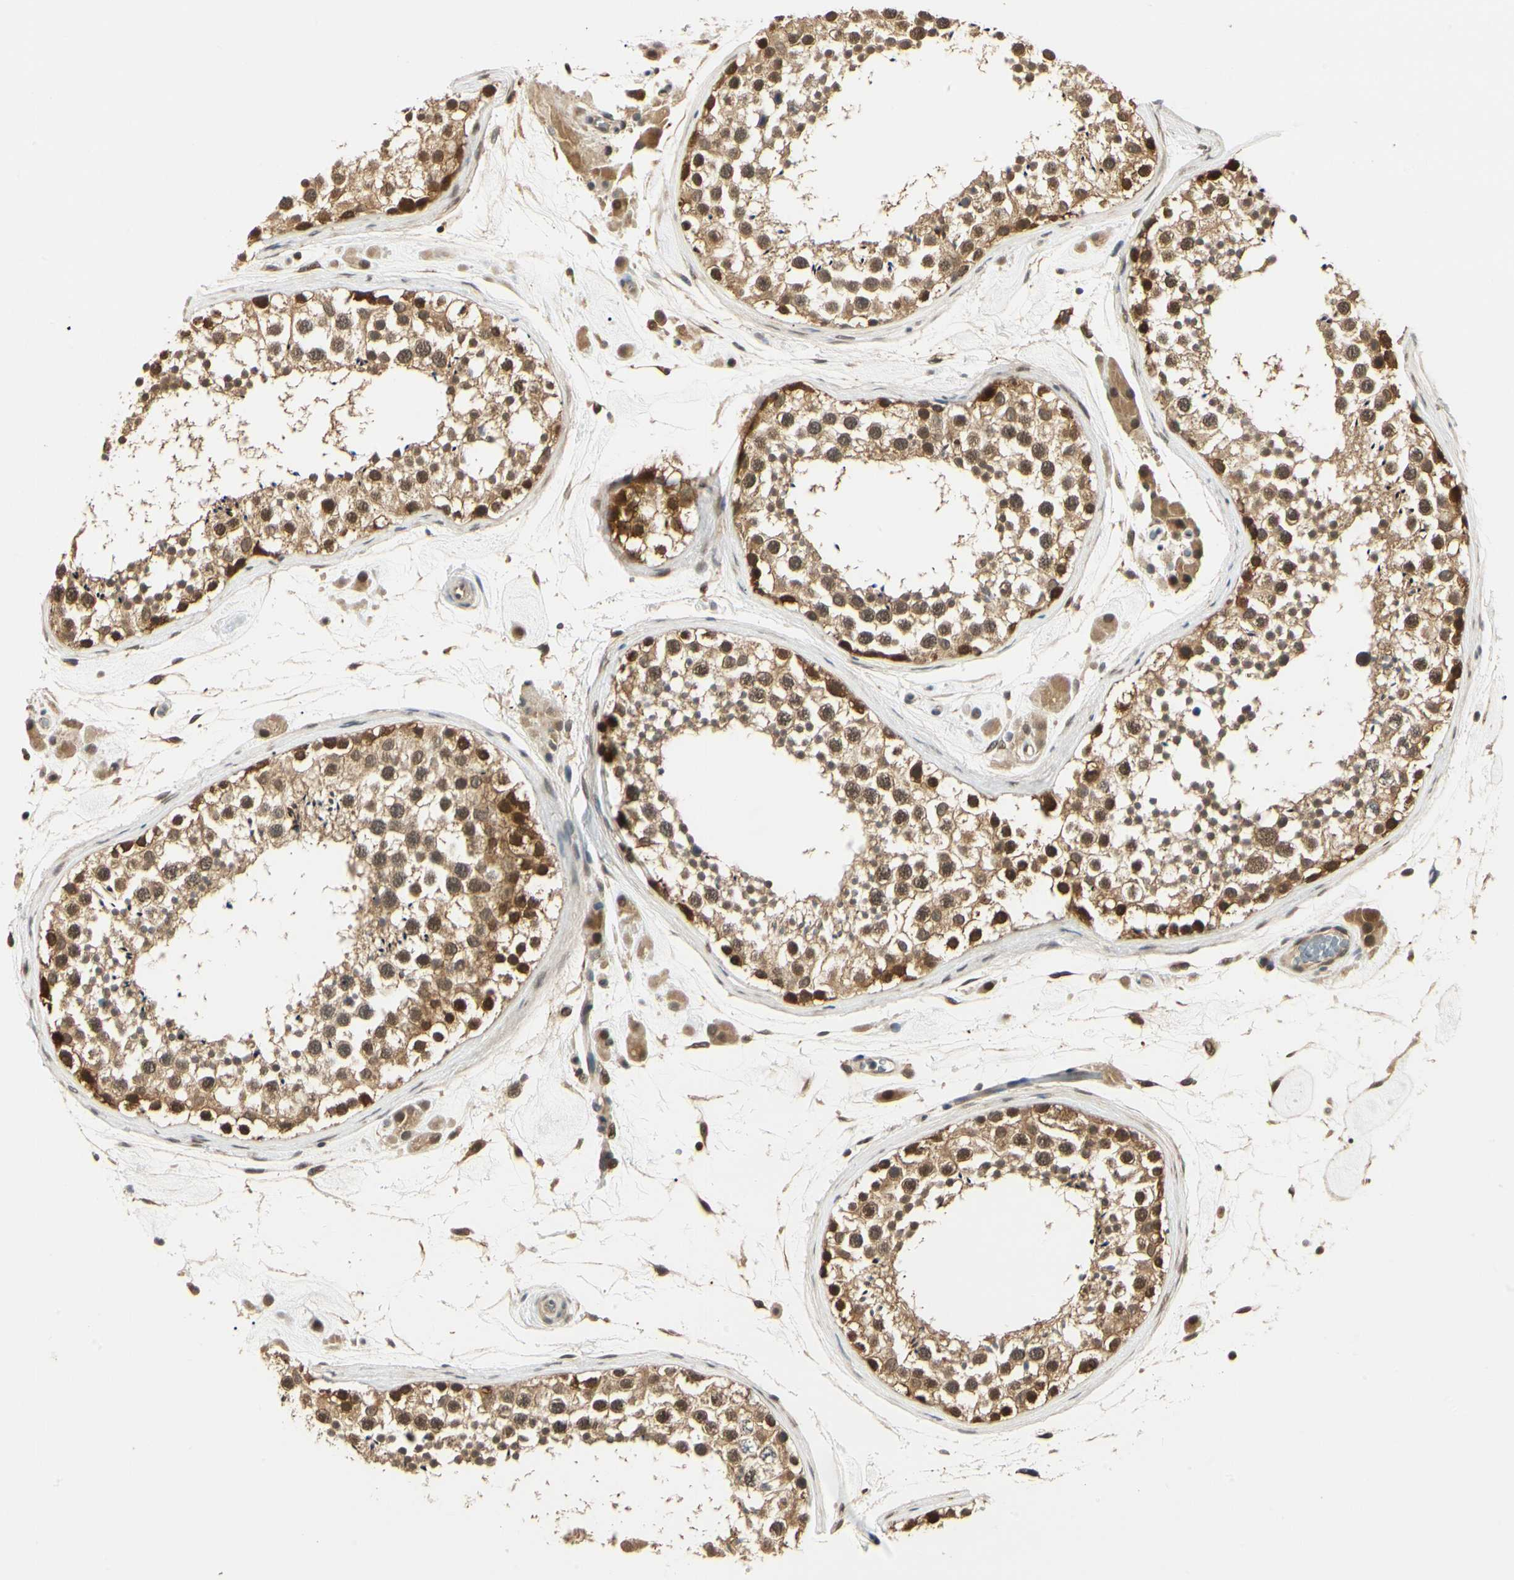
{"staining": {"intensity": "strong", "quantity": ">75%", "location": "cytoplasmic/membranous,nuclear"}, "tissue": "testis", "cell_type": "Cells in seminiferous ducts", "image_type": "normal", "snomed": [{"axis": "morphology", "description": "Normal tissue, NOS"}, {"axis": "topography", "description": "Testis"}], "caption": "This micrograph demonstrates IHC staining of benign human testis, with high strong cytoplasmic/membranous,nuclear expression in approximately >75% of cells in seminiferous ducts.", "gene": "UBE2Z", "patient": {"sex": "male", "age": 46}}